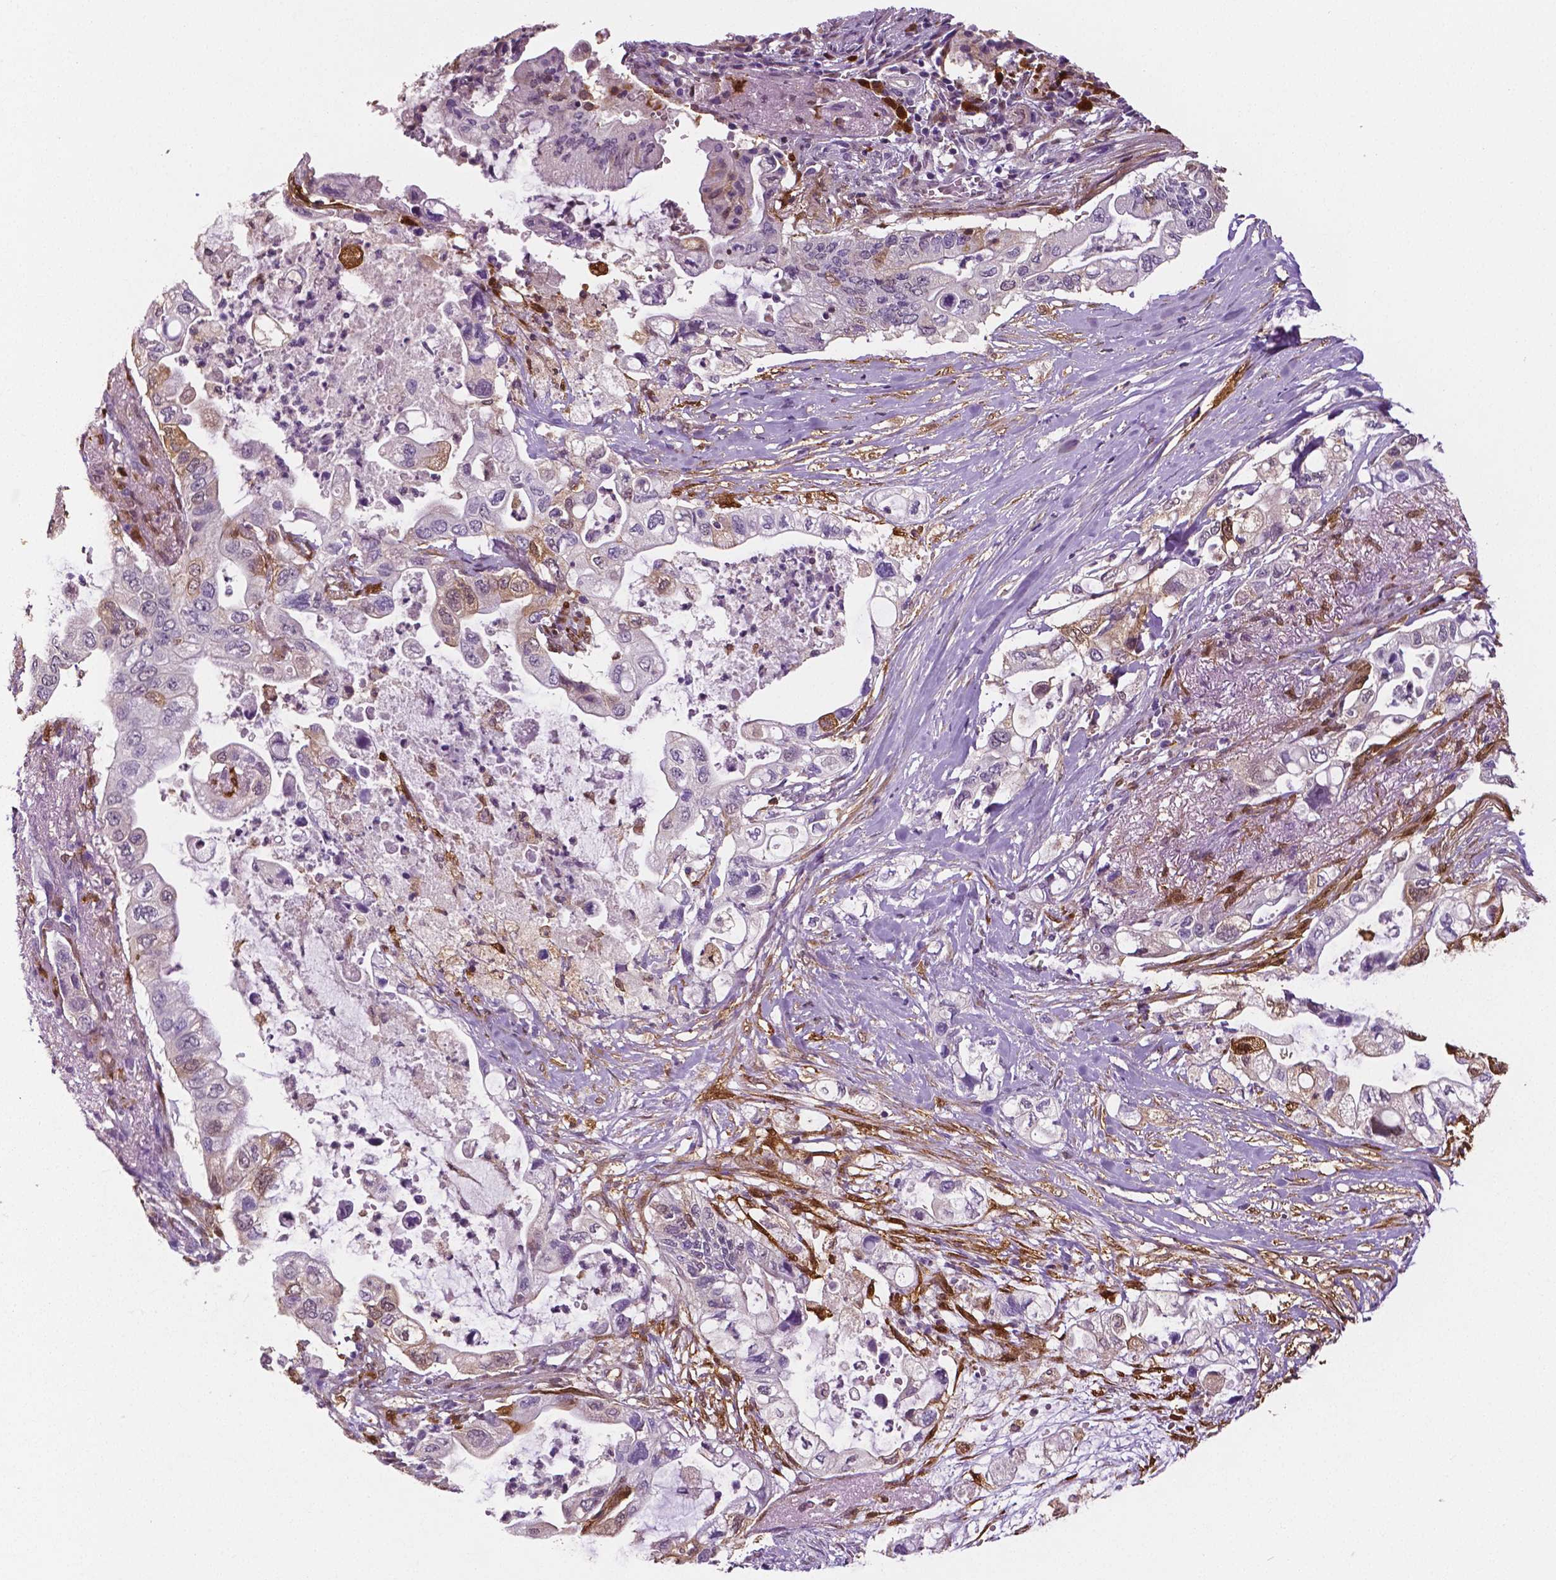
{"staining": {"intensity": "weak", "quantity": "<25%", "location": "cytoplasmic/membranous"}, "tissue": "pancreatic cancer", "cell_type": "Tumor cells", "image_type": "cancer", "snomed": [{"axis": "morphology", "description": "Adenocarcinoma, NOS"}, {"axis": "topography", "description": "Pancreas"}], "caption": "Pancreatic cancer was stained to show a protein in brown. There is no significant expression in tumor cells.", "gene": "PHGDH", "patient": {"sex": "female", "age": 72}}